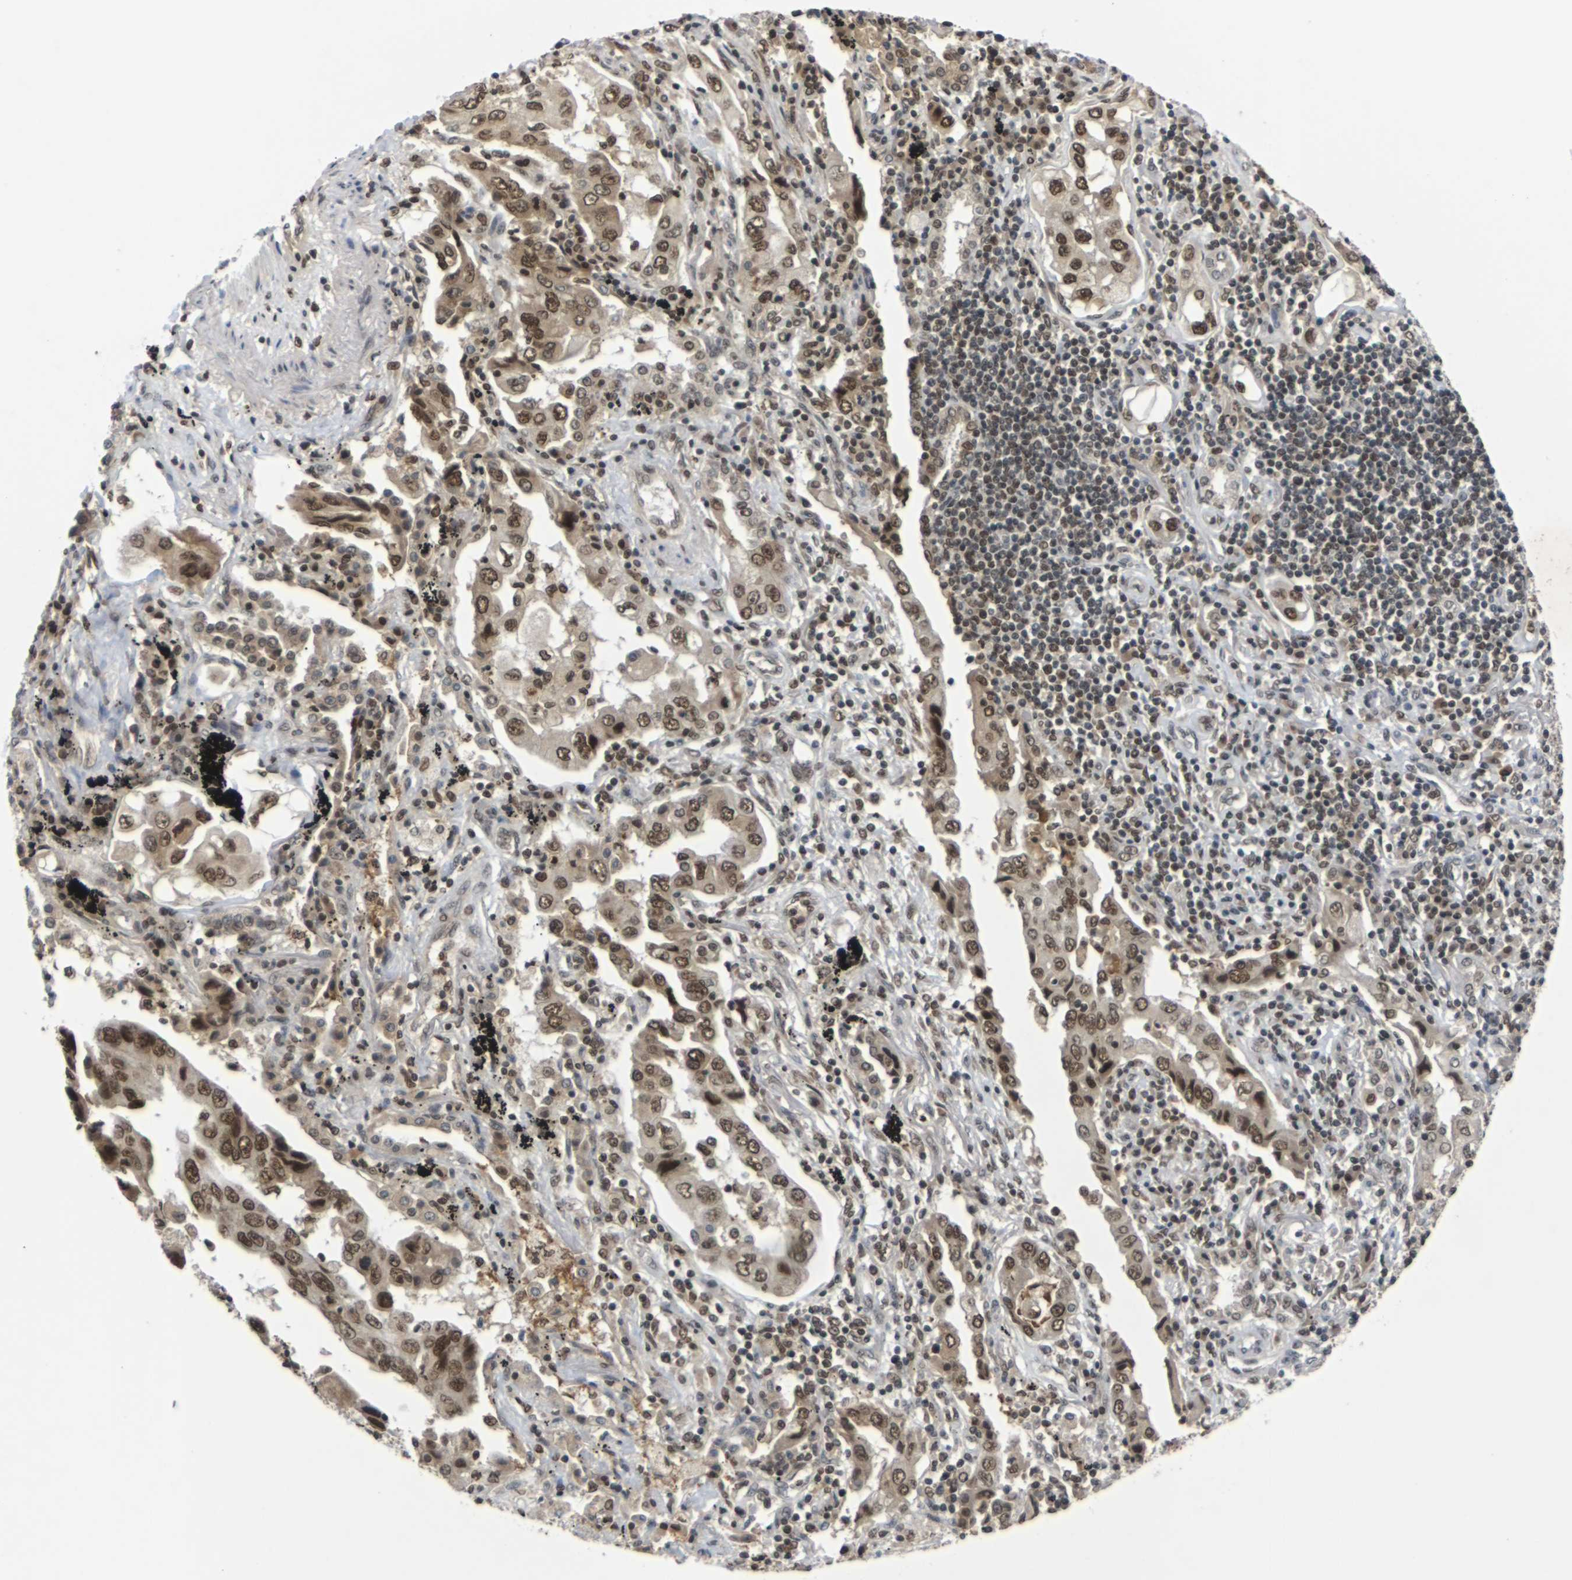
{"staining": {"intensity": "strong", "quantity": ">75%", "location": "cytoplasmic/membranous,nuclear"}, "tissue": "lung cancer", "cell_type": "Tumor cells", "image_type": "cancer", "snomed": [{"axis": "morphology", "description": "Adenocarcinoma, NOS"}, {"axis": "topography", "description": "Lung"}], "caption": "Strong cytoplasmic/membranous and nuclear protein expression is identified in about >75% of tumor cells in lung cancer (adenocarcinoma).", "gene": "NELFA", "patient": {"sex": "female", "age": 65}}